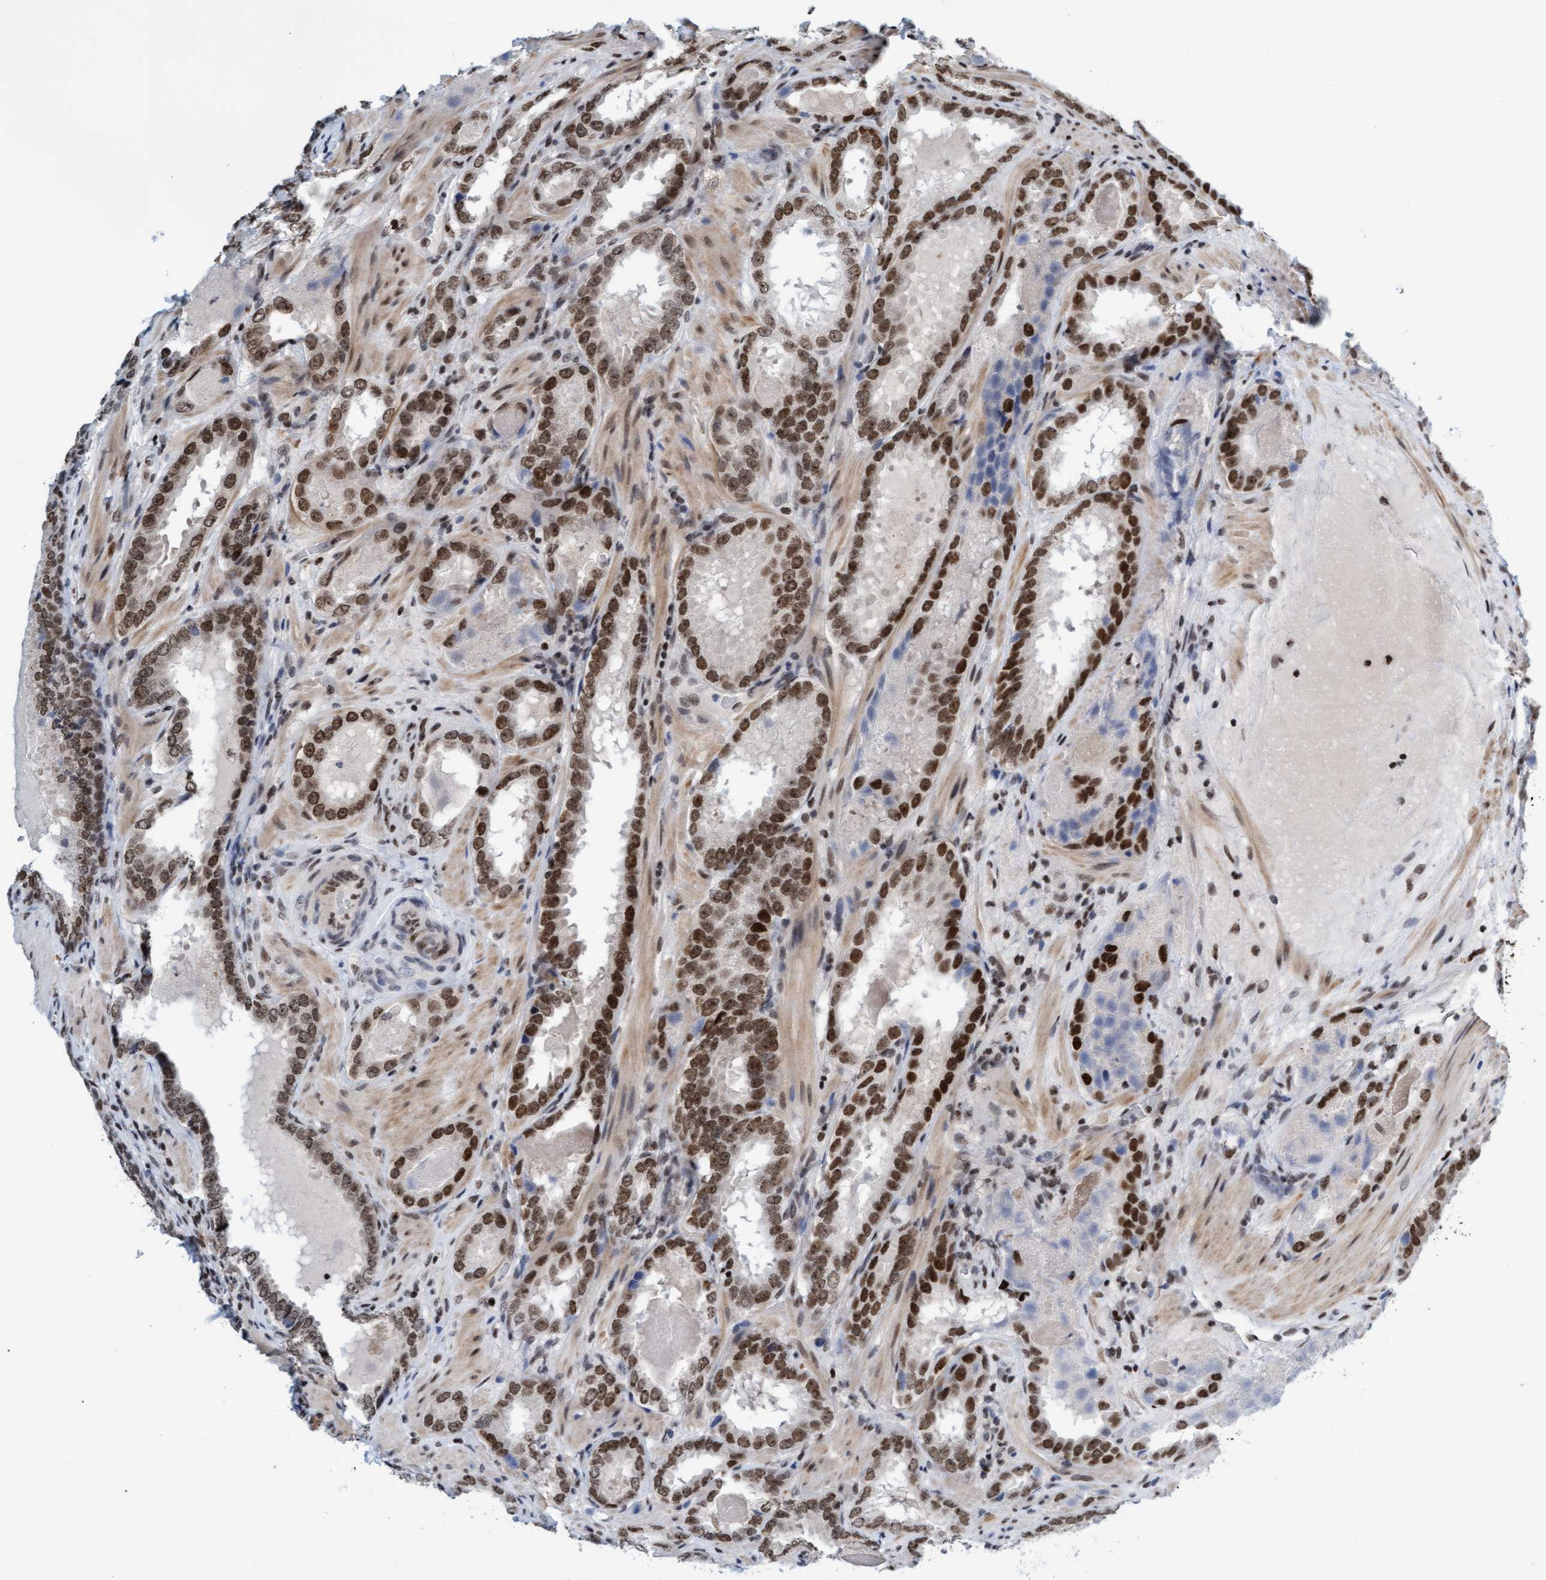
{"staining": {"intensity": "strong", "quantity": ">75%", "location": "nuclear"}, "tissue": "prostate cancer", "cell_type": "Tumor cells", "image_type": "cancer", "snomed": [{"axis": "morphology", "description": "Adenocarcinoma, Low grade"}, {"axis": "topography", "description": "Prostate"}], "caption": "A photomicrograph showing strong nuclear positivity in approximately >75% of tumor cells in prostate cancer, as visualized by brown immunohistochemical staining.", "gene": "GLRX2", "patient": {"sex": "male", "age": 51}}